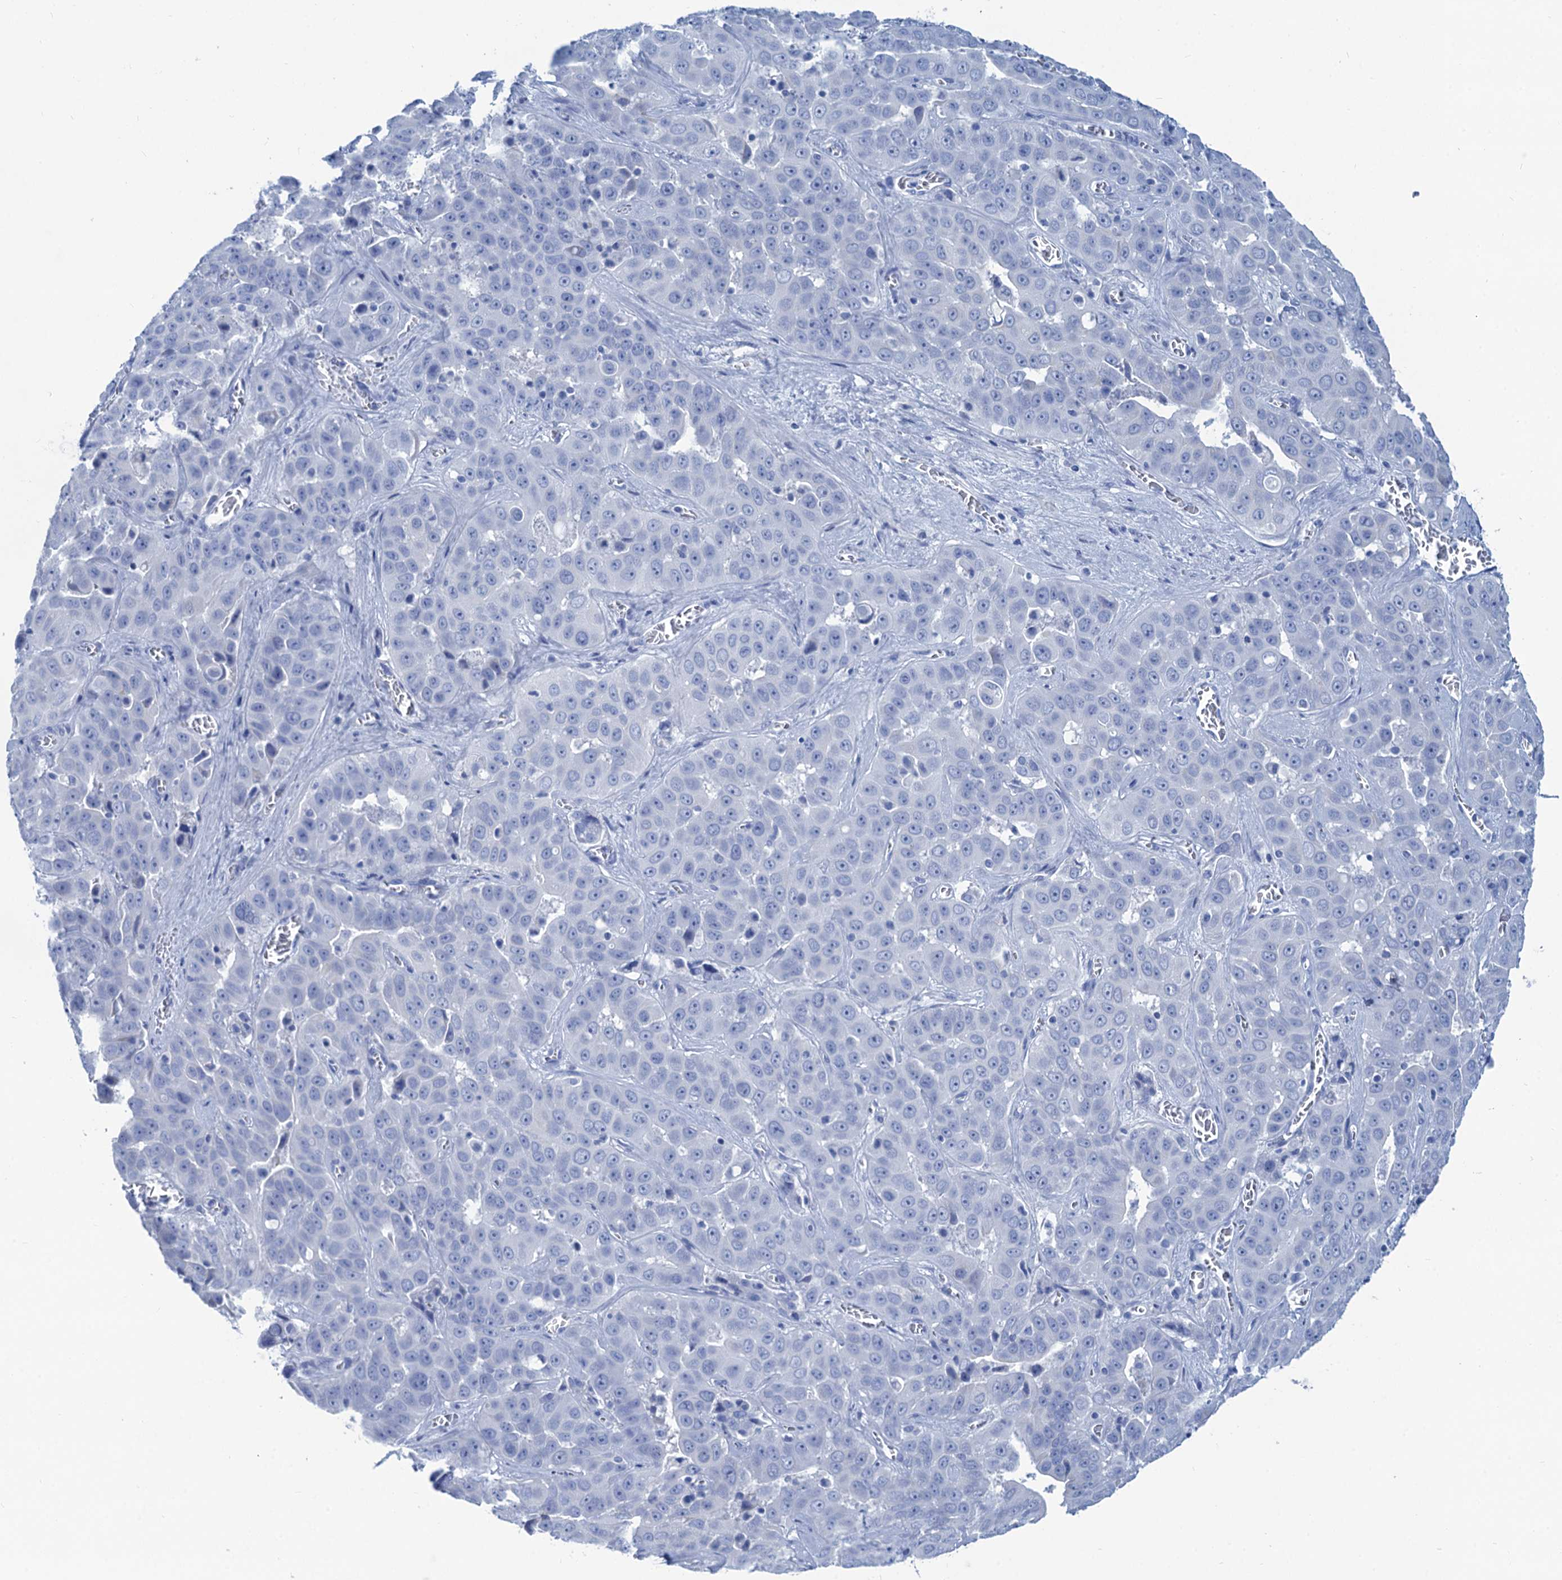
{"staining": {"intensity": "negative", "quantity": "none", "location": "none"}, "tissue": "liver cancer", "cell_type": "Tumor cells", "image_type": "cancer", "snomed": [{"axis": "morphology", "description": "Cholangiocarcinoma"}, {"axis": "topography", "description": "Liver"}], "caption": "DAB (3,3'-diaminobenzidine) immunohistochemical staining of human cholangiocarcinoma (liver) reveals no significant expression in tumor cells.", "gene": "CABYR", "patient": {"sex": "female", "age": 52}}